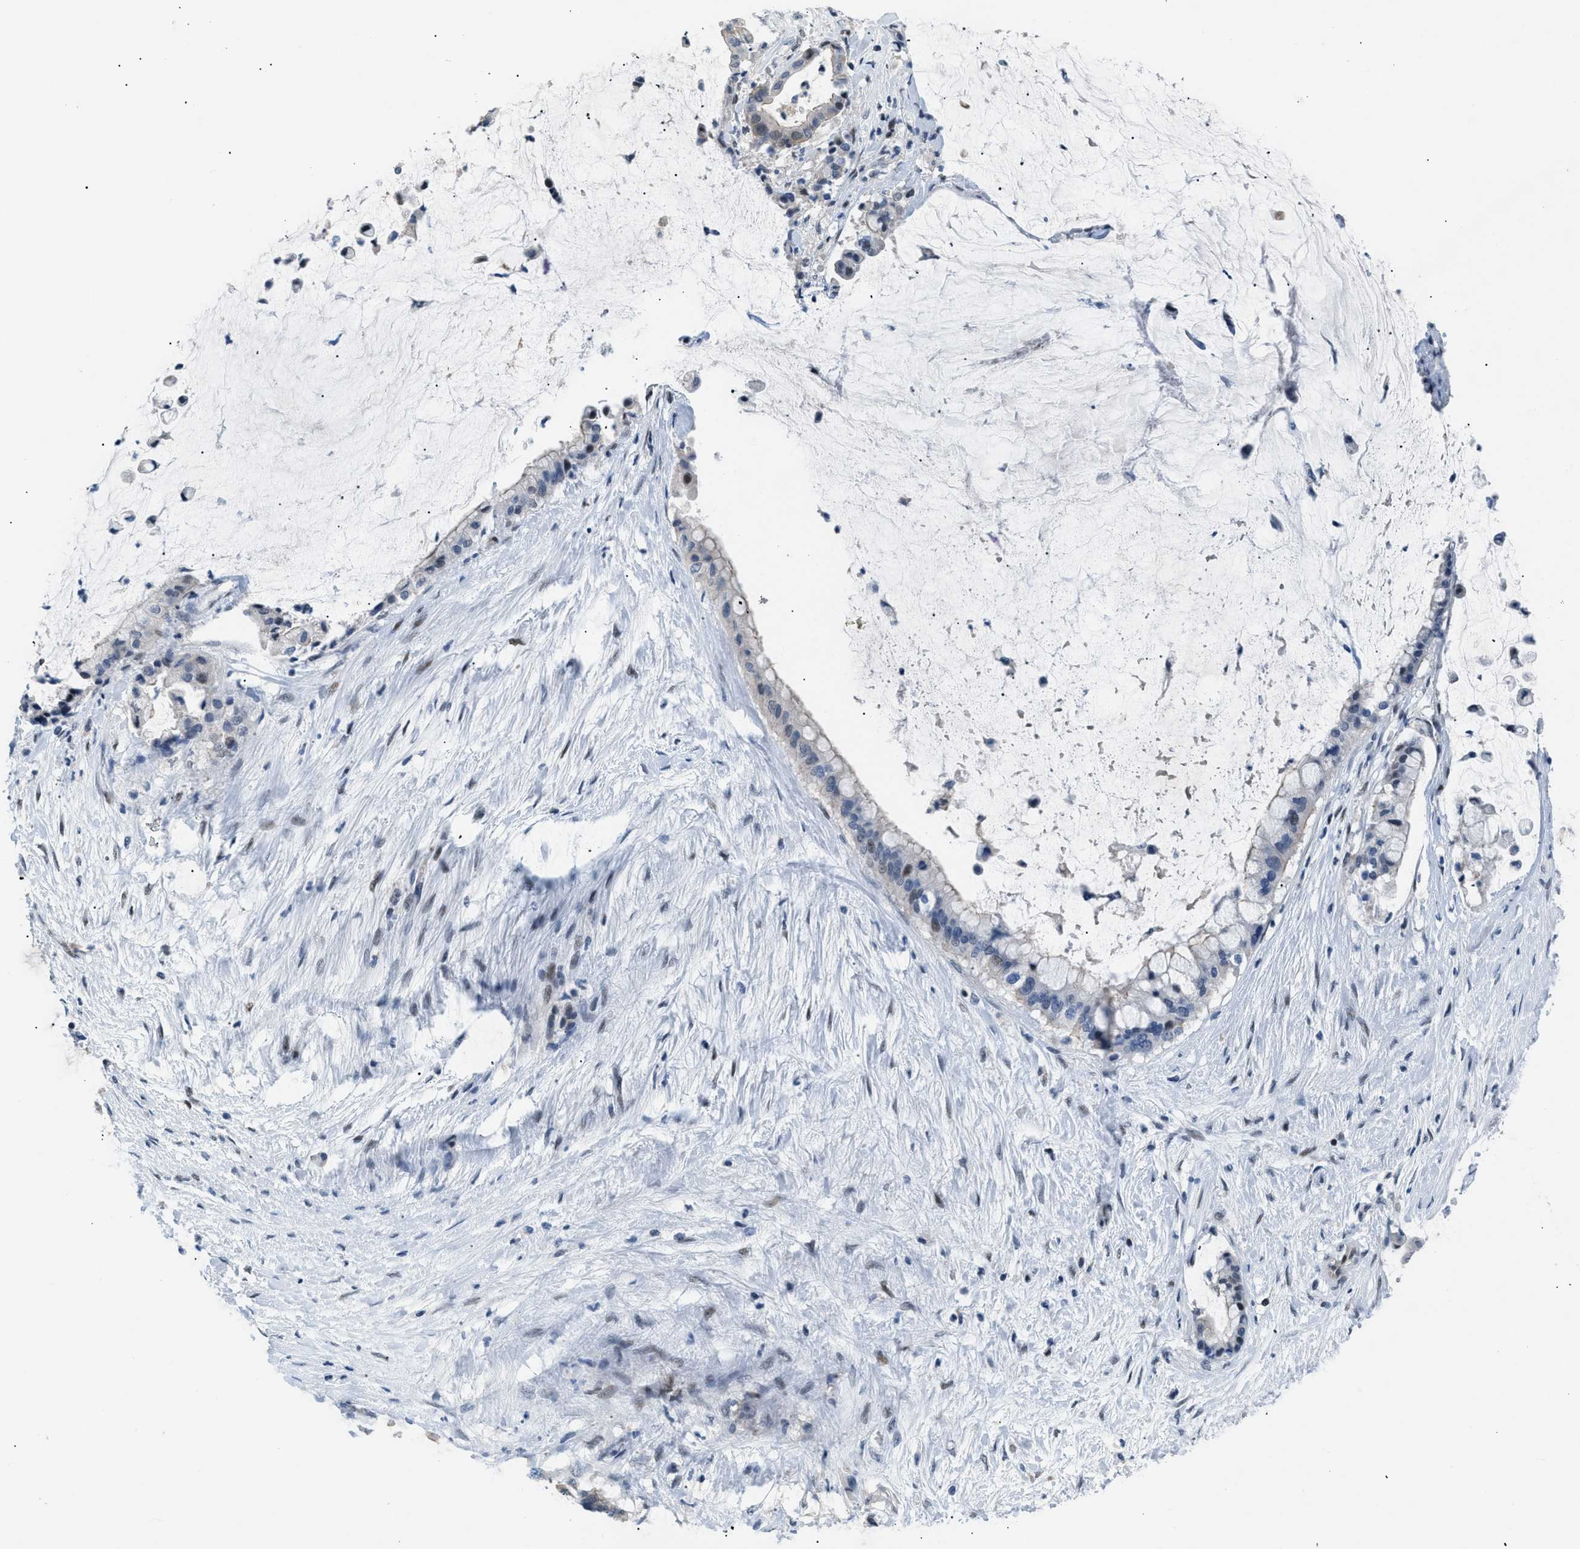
{"staining": {"intensity": "weak", "quantity": "<25%", "location": "cytoplasmic/membranous,nuclear"}, "tissue": "pancreatic cancer", "cell_type": "Tumor cells", "image_type": "cancer", "snomed": [{"axis": "morphology", "description": "Adenocarcinoma, NOS"}, {"axis": "topography", "description": "Pancreas"}], "caption": "This is an immunohistochemistry histopathology image of pancreatic cancer. There is no staining in tumor cells.", "gene": "KCNC3", "patient": {"sex": "male", "age": 41}}